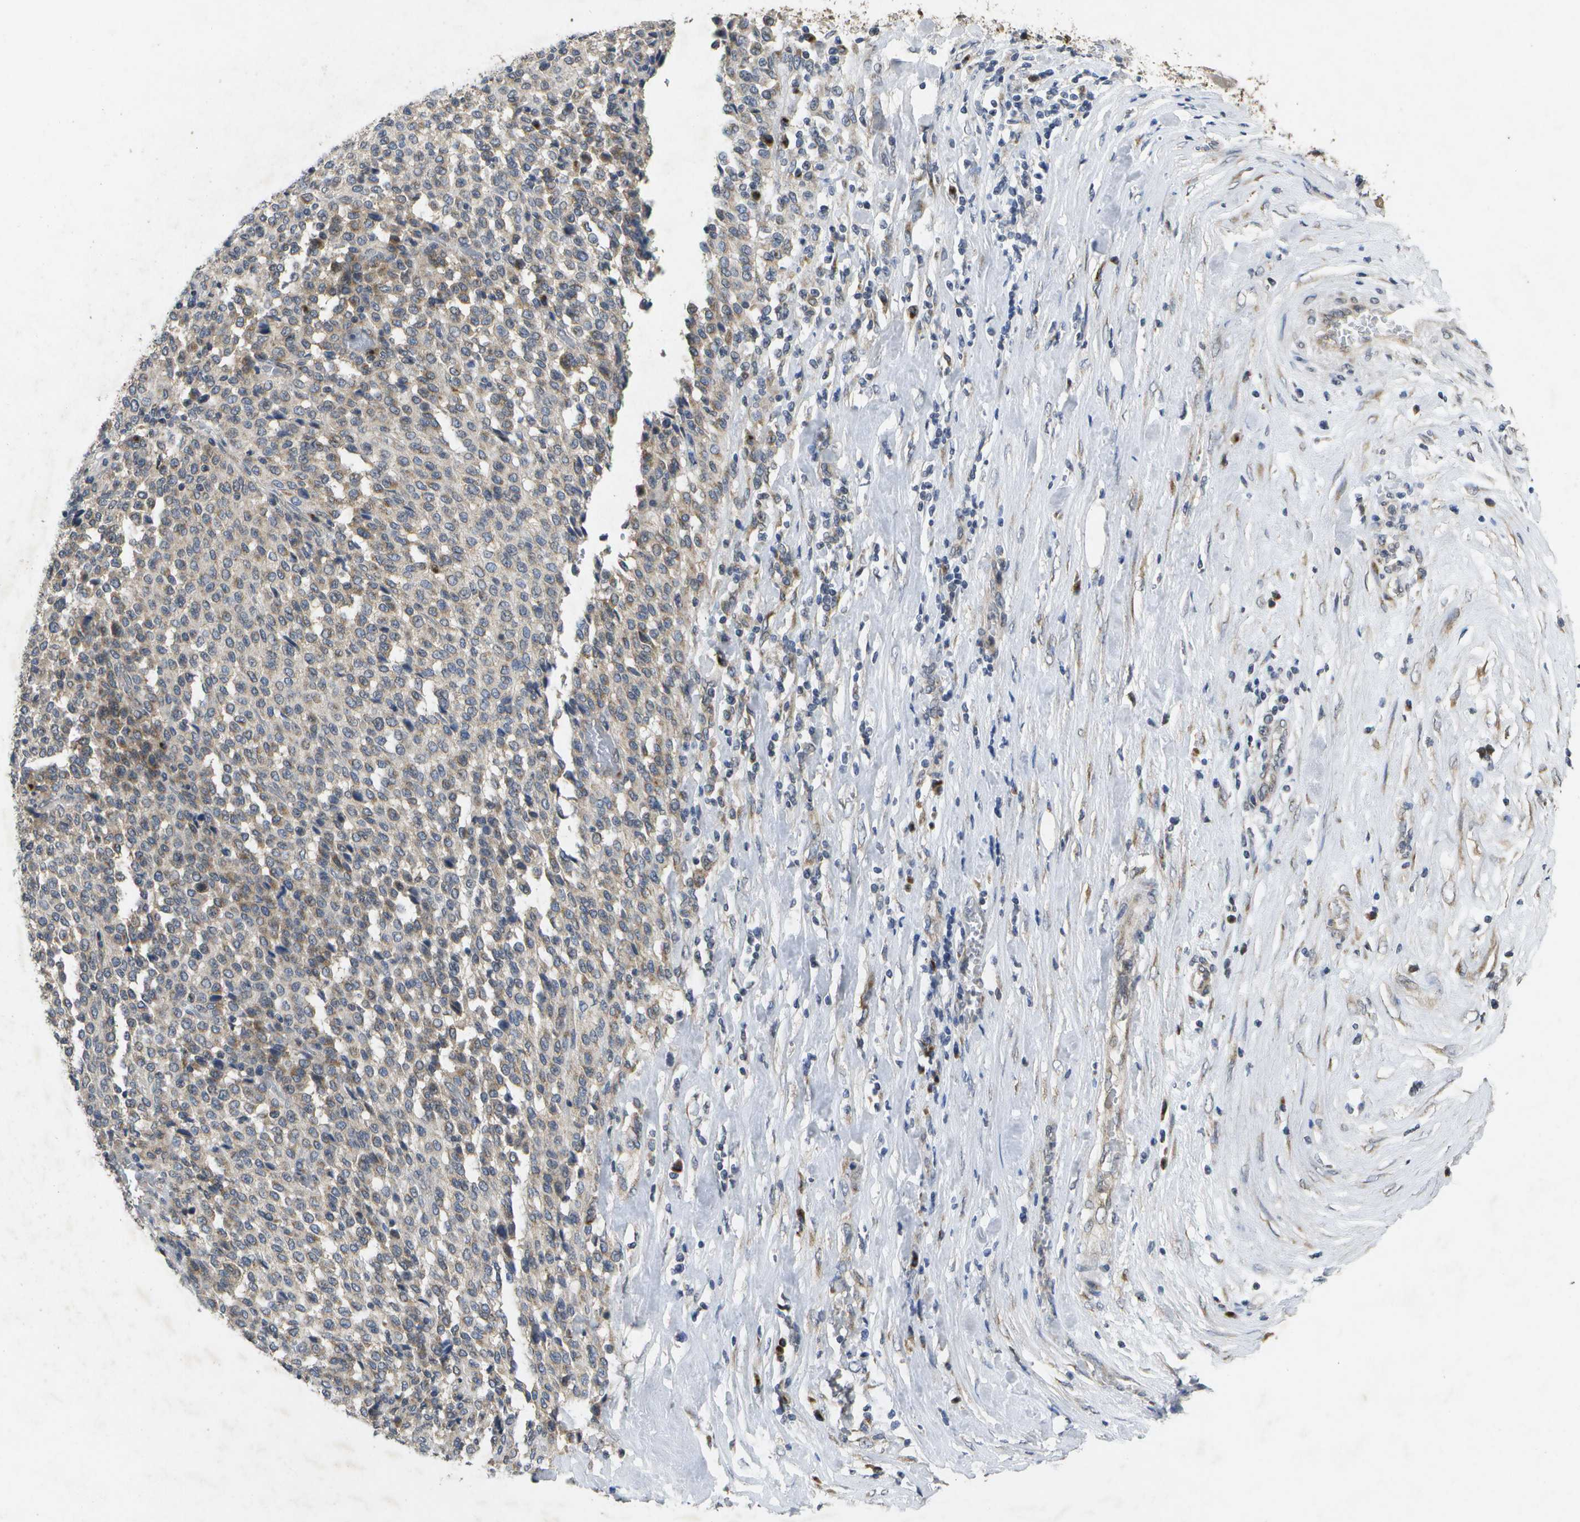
{"staining": {"intensity": "weak", "quantity": "<25%", "location": "cytoplasmic/membranous"}, "tissue": "melanoma", "cell_type": "Tumor cells", "image_type": "cancer", "snomed": [{"axis": "morphology", "description": "Malignant melanoma, Metastatic site"}, {"axis": "topography", "description": "Pancreas"}], "caption": "IHC of human malignant melanoma (metastatic site) shows no staining in tumor cells.", "gene": "KDELR1", "patient": {"sex": "female", "age": 30}}